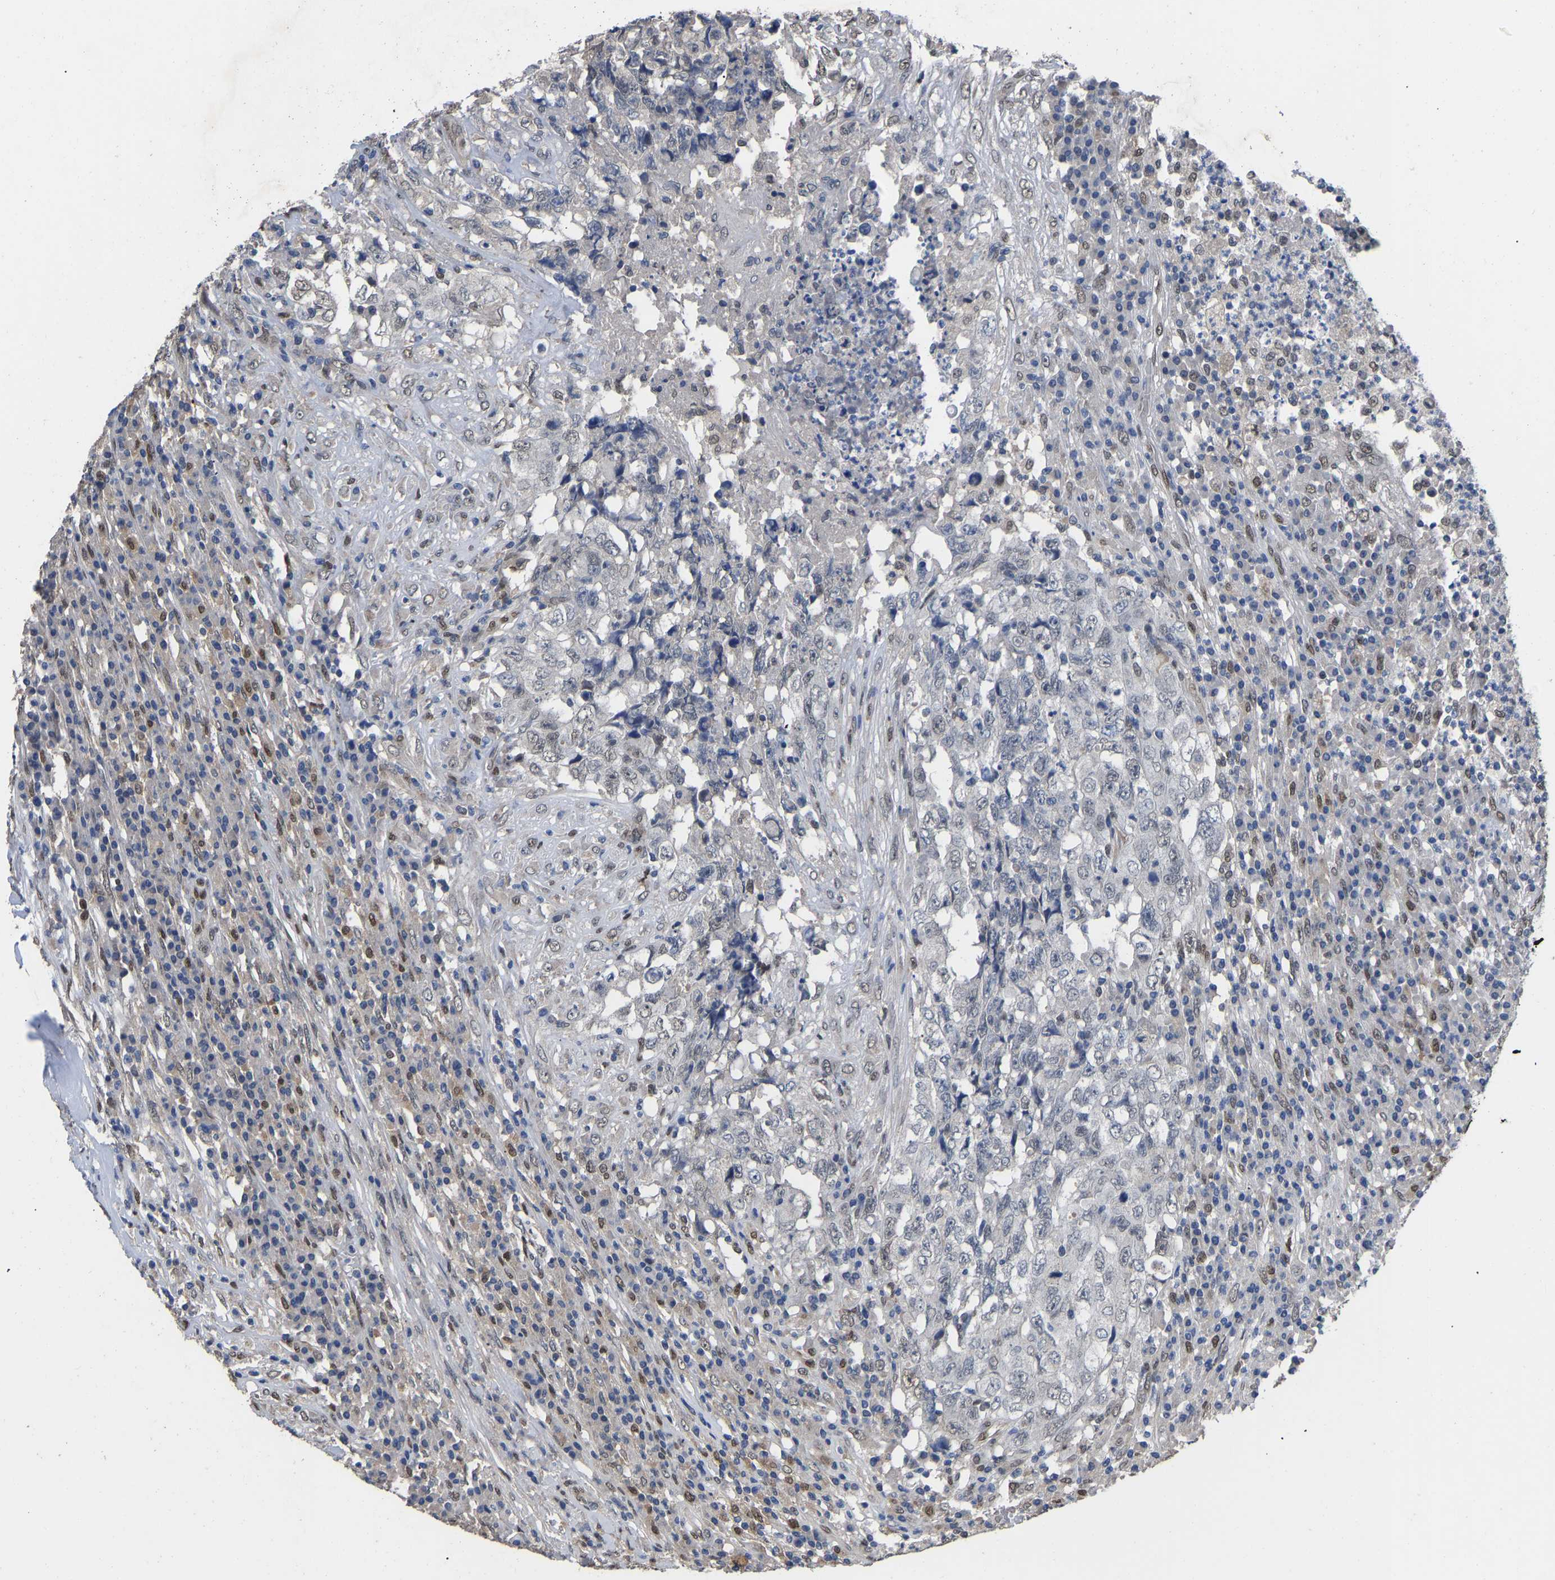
{"staining": {"intensity": "negative", "quantity": "none", "location": "none"}, "tissue": "testis cancer", "cell_type": "Tumor cells", "image_type": "cancer", "snomed": [{"axis": "morphology", "description": "Necrosis, NOS"}, {"axis": "morphology", "description": "Carcinoma, Embryonal, NOS"}, {"axis": "topography", "description": "Testis"}], "caption": "Protein analysis of embryonal carcinoma (testis) demonstrates no significant positivity in tumor cells.", "gene": "QKI", "patient": {"sex": "male", "age": 19}}